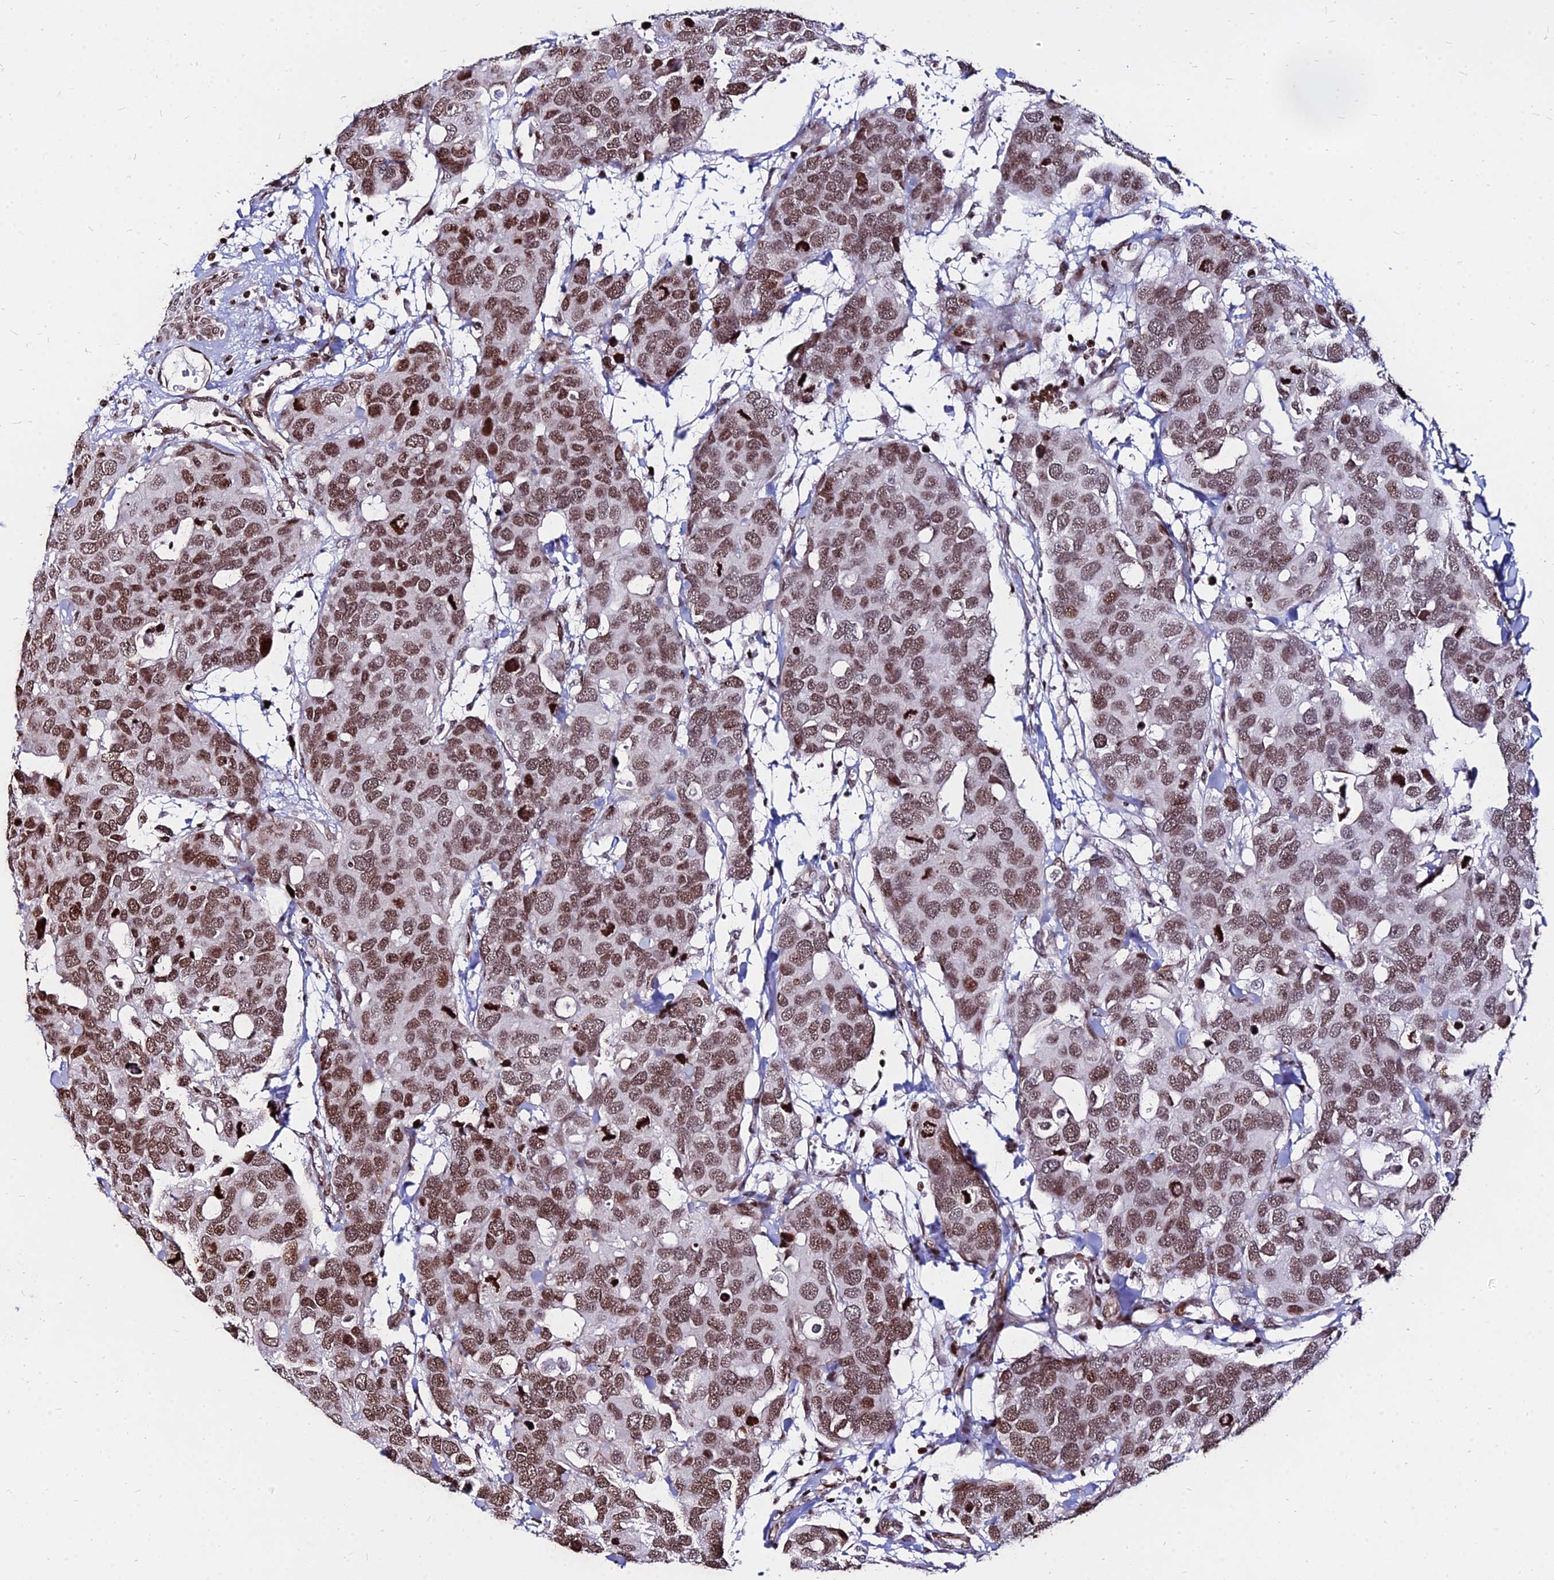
{"staining": {"intensity": "moderate", "quantity": ">75%", "location": "nuclear"}, "tissue": "breast cancer", "cell_type": "Tumor cells", "image_type": "cancer", "snomed": [{"axis": "morphology", "description": "Duct carcinoma"}, {"axis": "topography", "description": "Breast"}], "caption": "Immunohistochemistry (IHC) histopathology image of neoplastic tissue: breast cancer stained using immunohistochemistry shows medium levels of moderate protein expression localized specifically in the nuclear of tumor cells, appearing as a nuclear brown color.", "gene": "NYAP2", "patient": {"sex": "female", "age": 83}}